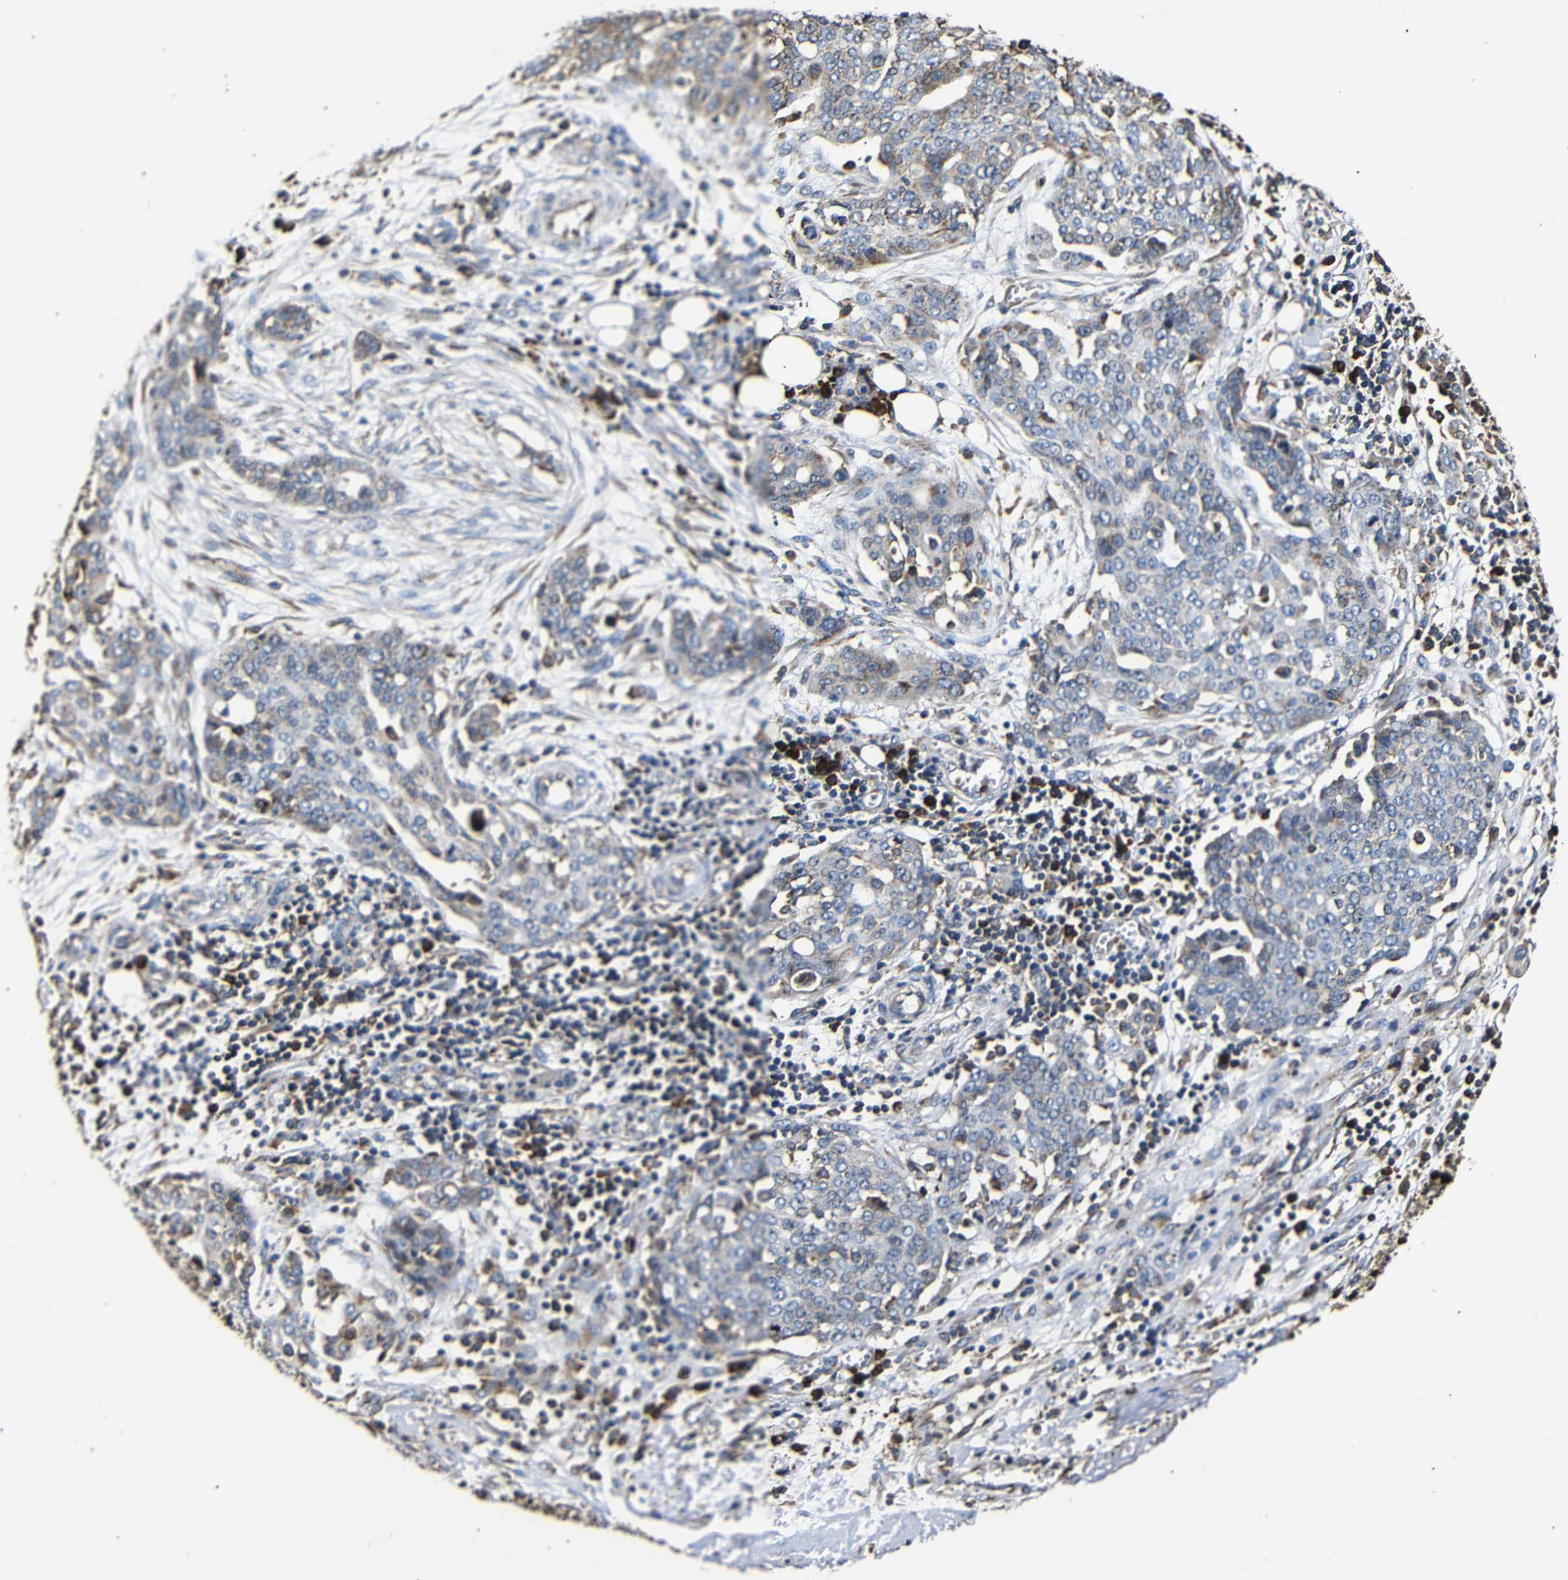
{"staining": {"intensity": "weak", "quantity": "<25%", "location": "cytoplasmic/membranous"}, "tissue": "ovarian cancer", "cell_type": "Tumor cells", "image_type": "cancer", "snomed": [{"axis": "morphology", "description": "Cystadenocarcinoma, serous, NOS"}, {"axis": "topography", "description": "Soft tissue"}, {"axis": "topography", "description": "Ovary"}], "caption": "A micrograph of serous cystadenocarcinoma (ovarian) stained for a protein shows no brown staining in tumor cells. (DAB (3,3'-diaminobenzidine) immunohistochemistry (IHC) with hematoxylin counter stain).", "gene": "HHIP", "patient": {"sex": "female", "age": 57}}